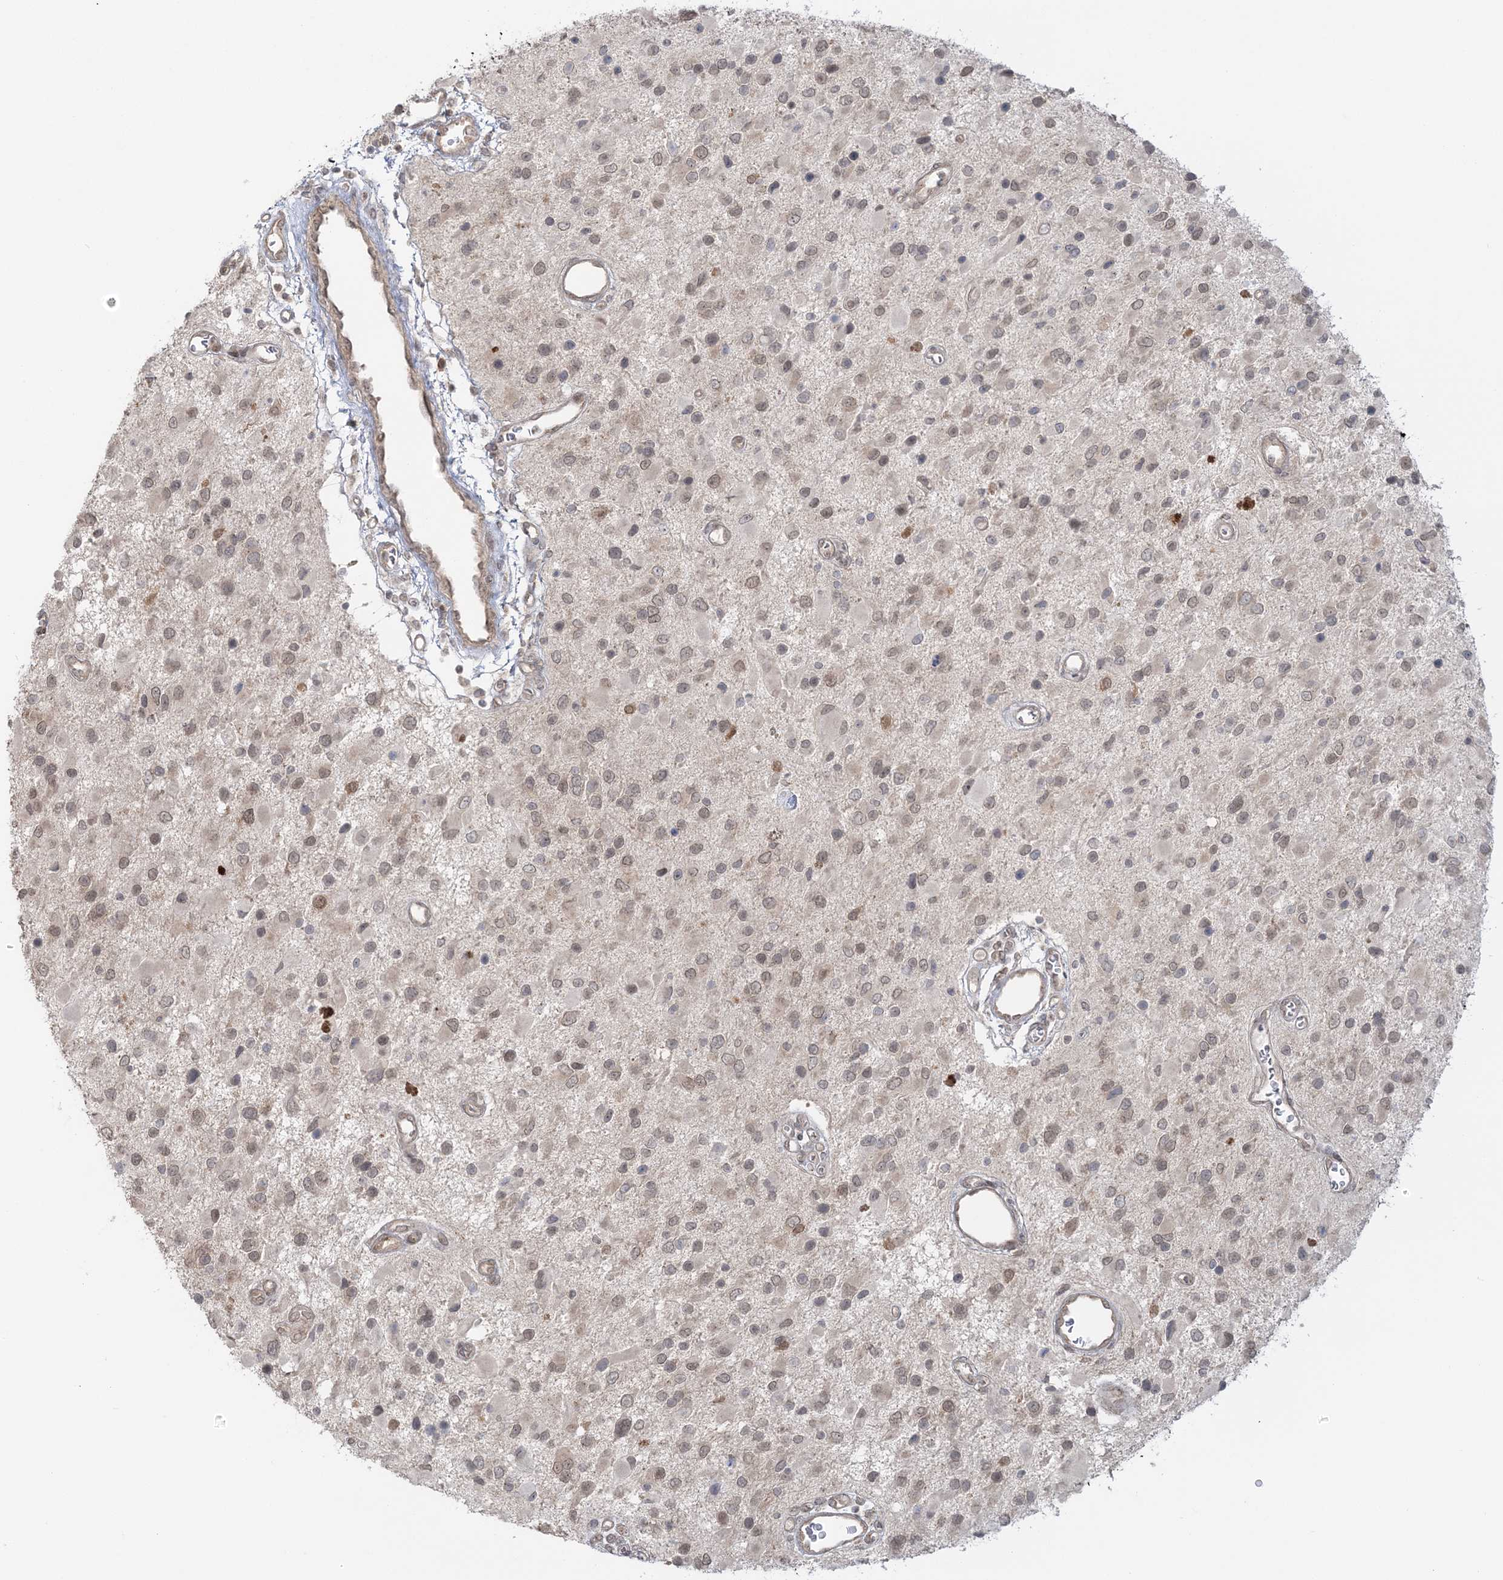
{"staining": {"intensity": "weak", "quantity": "<25%", "location": "nuclear"}, "tissue": "glioma", "cell_type": "Tumor cells", "image_type": "cancer", "snomed": [{"axis": "morphology", "description": "Glioma, malignant, High grade"}, {"axis": "topography", "description": "Brain"}], "caption": "An IHC micrograph of malignant high-grade glioma is shown. There is no staining in tumor cells of malignant high-grade glioma. The staining is performed using DAB (3,3'-diaminobenzidine) brown chromogen with nuclei counter-stained in using hematoxylin.", "gene": "ZFAND6", "patient": {"sex": "male", "age": 53}}